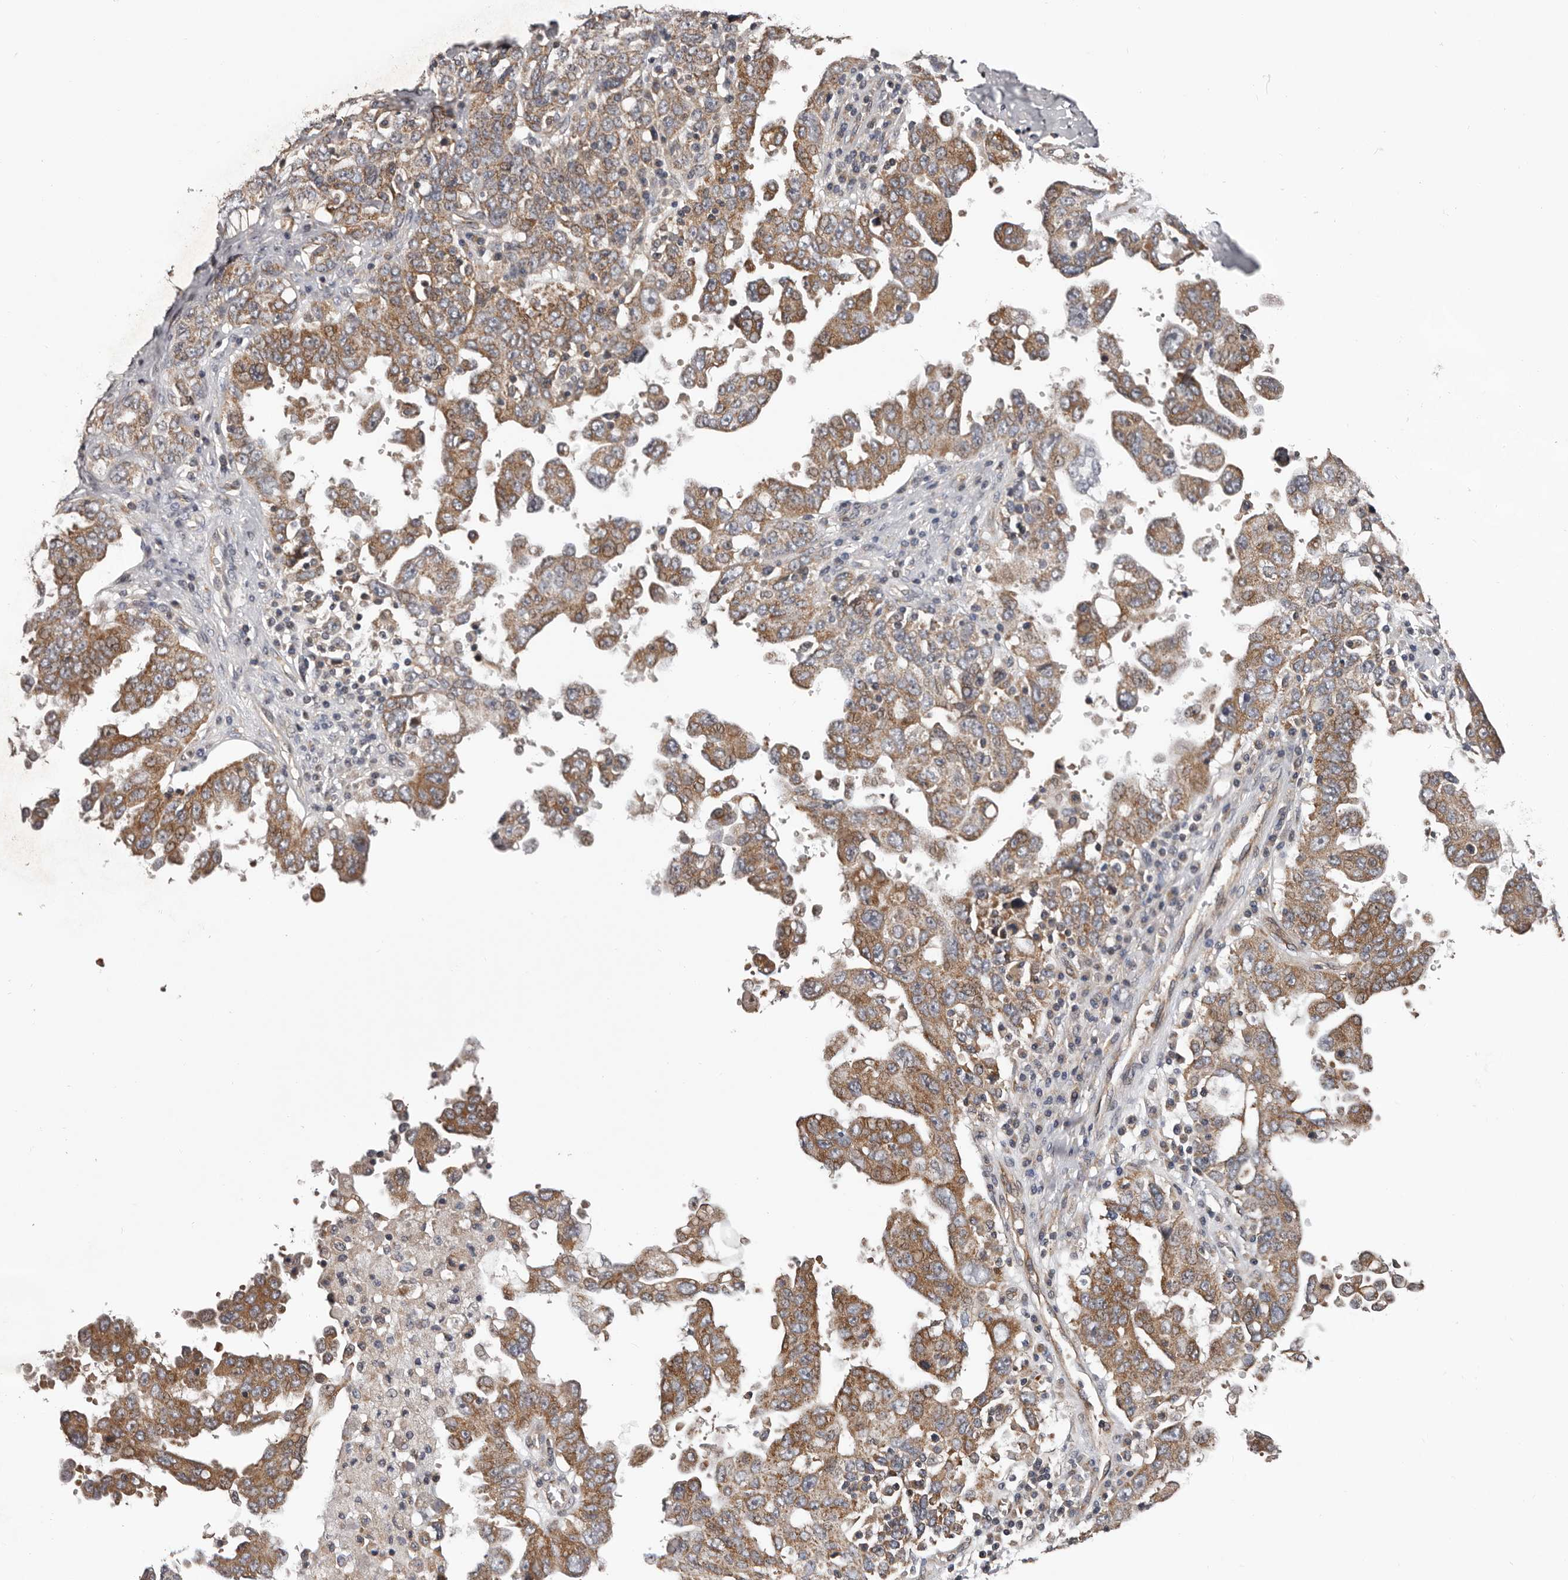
{"staining": {"intensity": "moderate", "quantity": ">75%", "location": "cytoplasmic/membranous"}, "tissue": "ovarian cancer", "cell_type": "Tumor cells", "image_type": "cancer", "snomed": [{"axis": "morphology", "description": "Carcinoma, endometroid"}, {"axis": "topography", "description": "Ovary"}], "caption": "Human endometroid carcinoma (ovarian) stained with a protein marker displays moderate staining in tumor cells.", "gene": "VPS37A", "patient": {"sex": "female", "age": 62}}